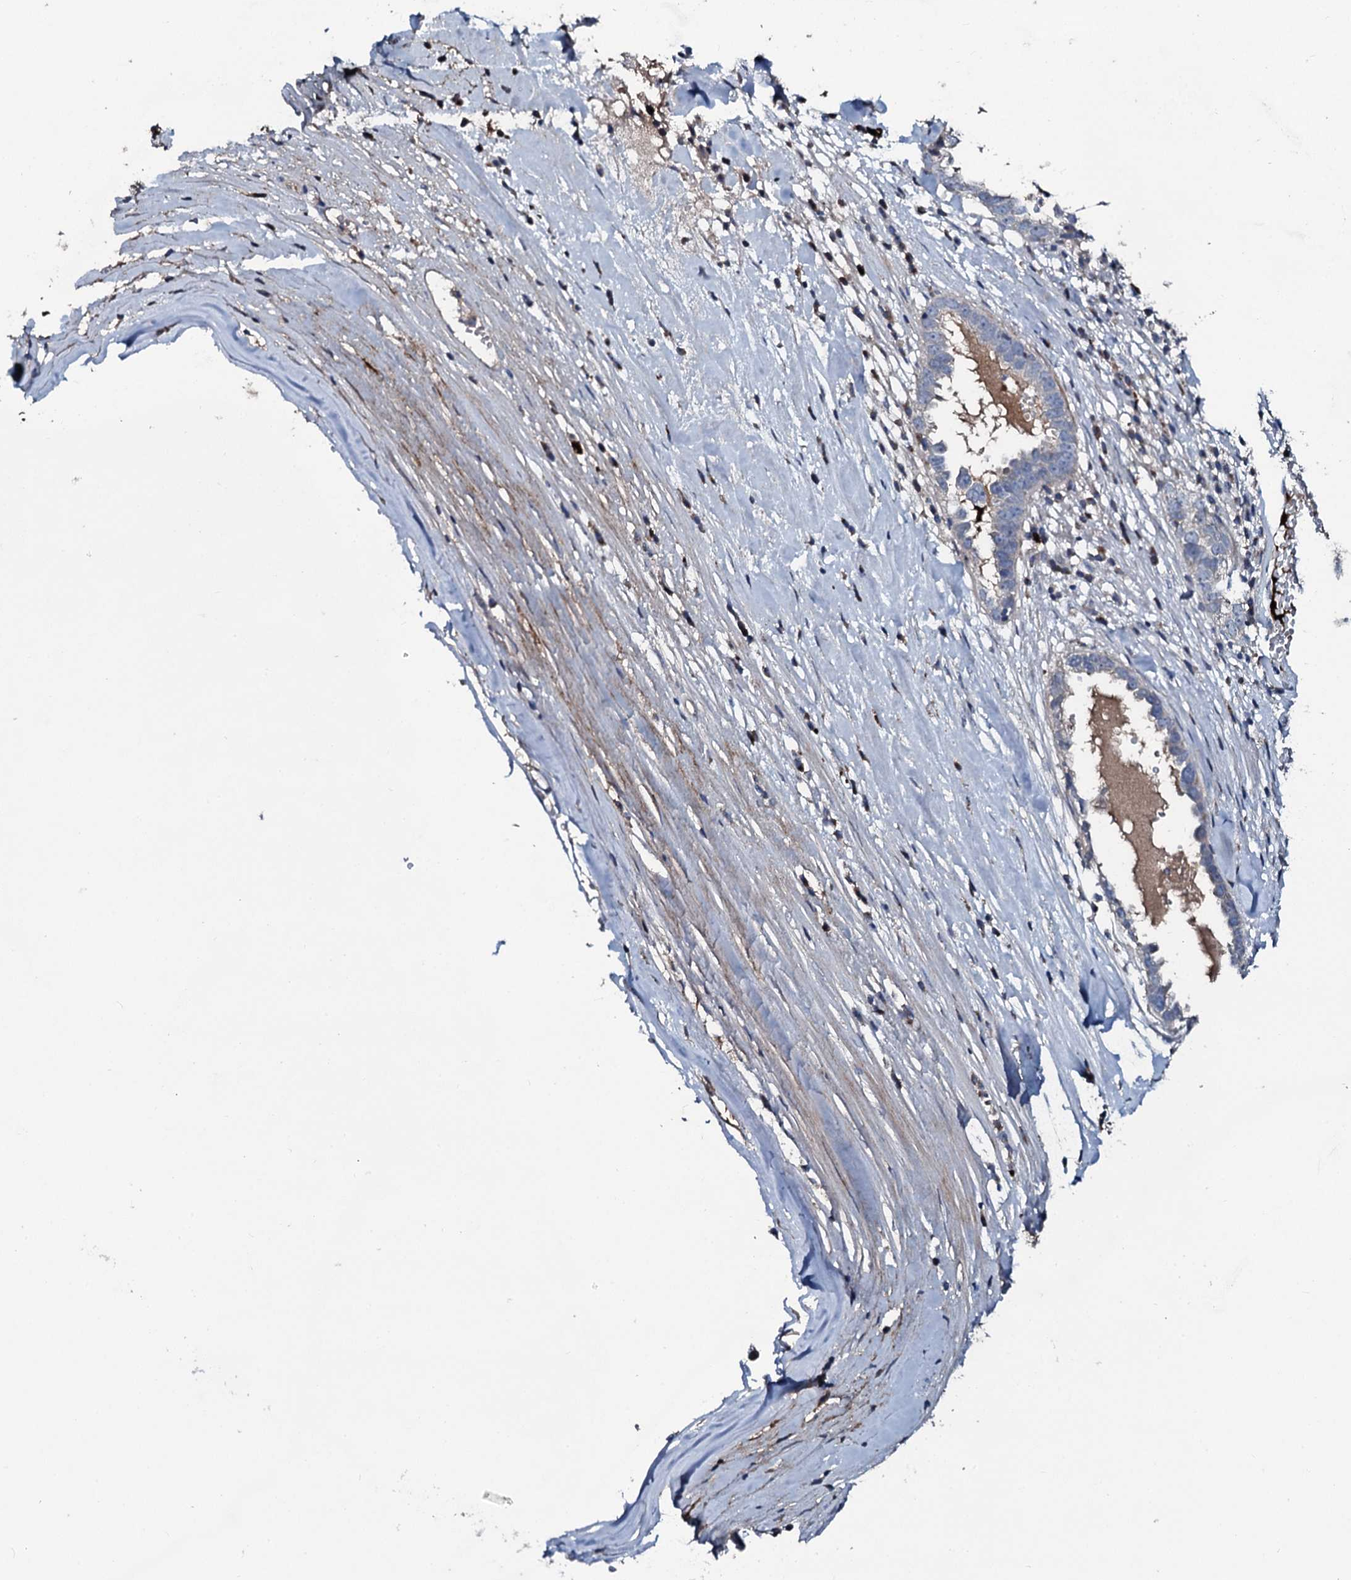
{"staining": {"intensity": "negative", "quantity": "none", "location": "none"}, "tissue": "ovarian cancer", "cell_type": "Tumor cells", "image_type": "cancer", "snomed": [{"axis": "morphology", "description": "Carcinoma, endometroid"}, {"axis": "topography", "description": "Ovary"}], "caption": "Immunohistochemistry (IHC) photomicrograph of neoplastic tissue: ovarian cancer stained with DAB reveals no significant protein expression in tumor cells. The staining is performed using DAB (3,3'-diaminobenzidine) brown chromogen with nuclei counter-stained in using hematoxylin.", "gene": "IL12B", "patient": {"sex": "female", "age": 62}}